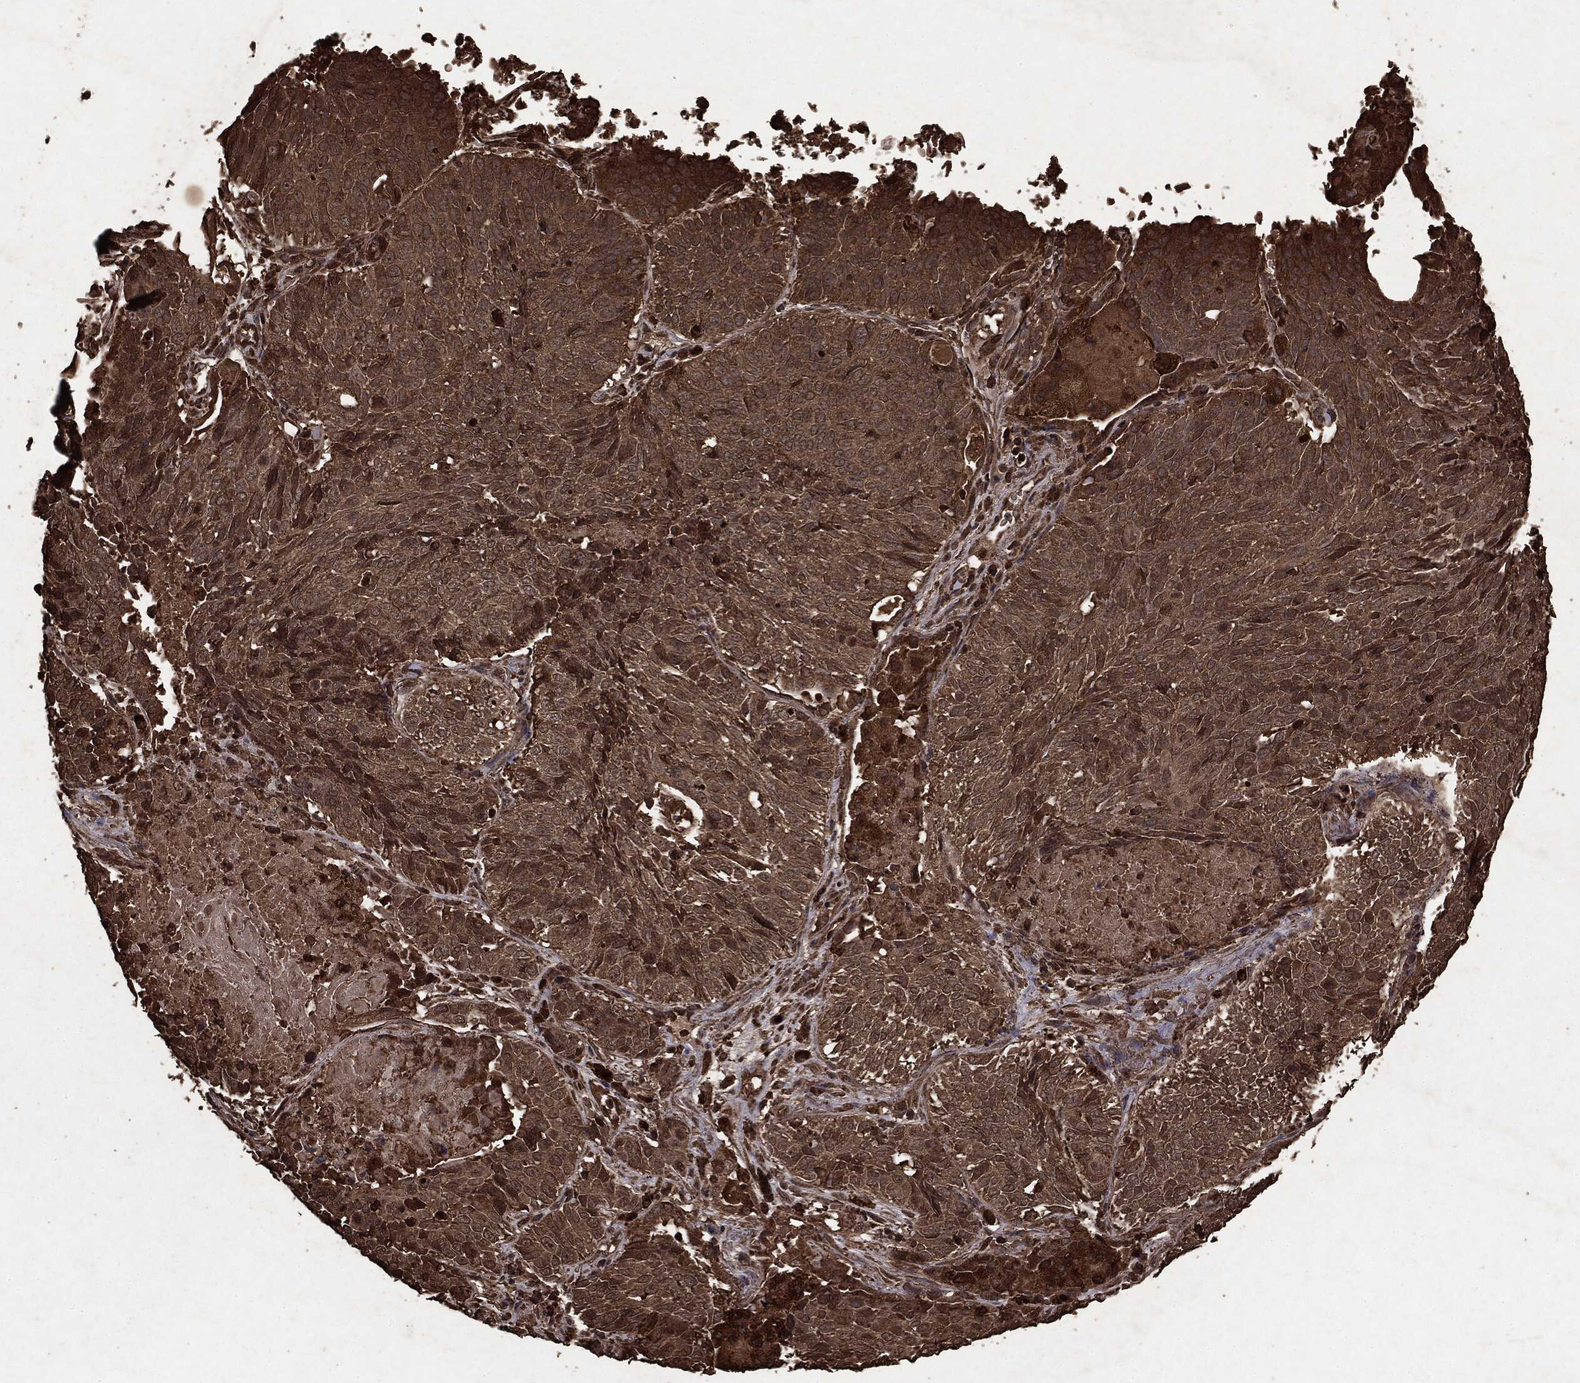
{"staining": {"intensity": "strong", "quantity": ">75%", "location": "cytoplasmic/membranous"}, "tissue": "lung cancer", "cell_type": "Tumor cells", "image_type": "cancer", "snomed": [{"axis": "morphology", "description": "Squamous cell carcinoma, NOS"}, {"axis": "topography", "description": "Lung"}], "caption": "Lung cancer stained for a protein (brown) shows strong cytoplasmic/membranous positive positivity in approximately >75% of tumor cells.", "gene": "ARAF", "patient": {"sex": "male", "age": 64}}